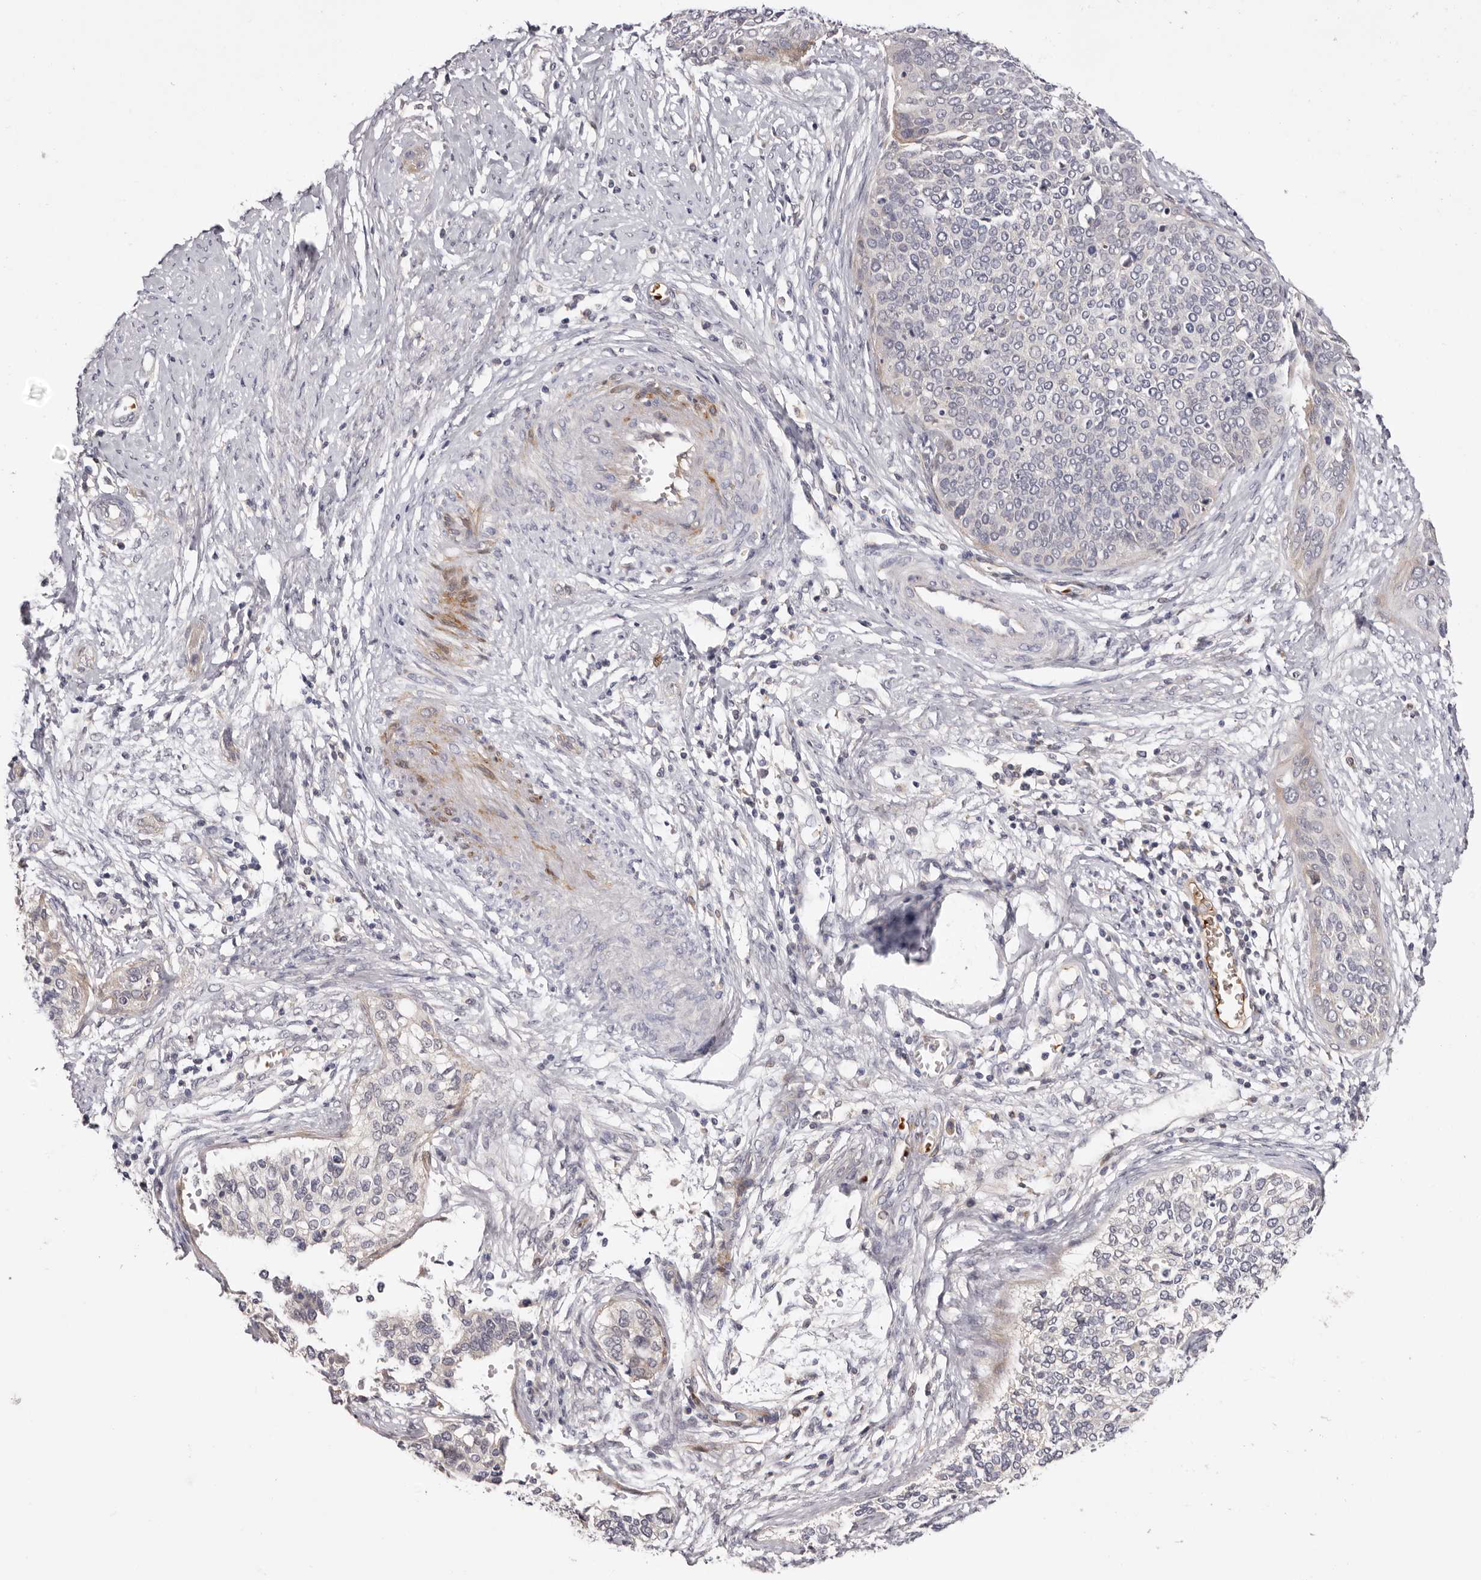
{"staining": {"intensity": "negative", "quantity": "none", "location": "none"}, "tissue": "cervical cancer", "cell_type": "Tumor cells", "image_type": "cancer", "snomed": [{"axis": "morphology", "description": "Squamous cell carcinoma, NOS"}, {"axis": "topography", "description": "Cervix"}], "caption": "IHC of cervical cancer (squamous cell carcinoma) exhibits no expression in tumor cells. Brightfield microscopy of immunohistochemistry stained with DAB (3,3'-diaminobenzidine) (brown) and hematoxylin (blue), captured at high magnification.", "gene": "LMLN", "patient": {"sex": "female", "age": 37}}